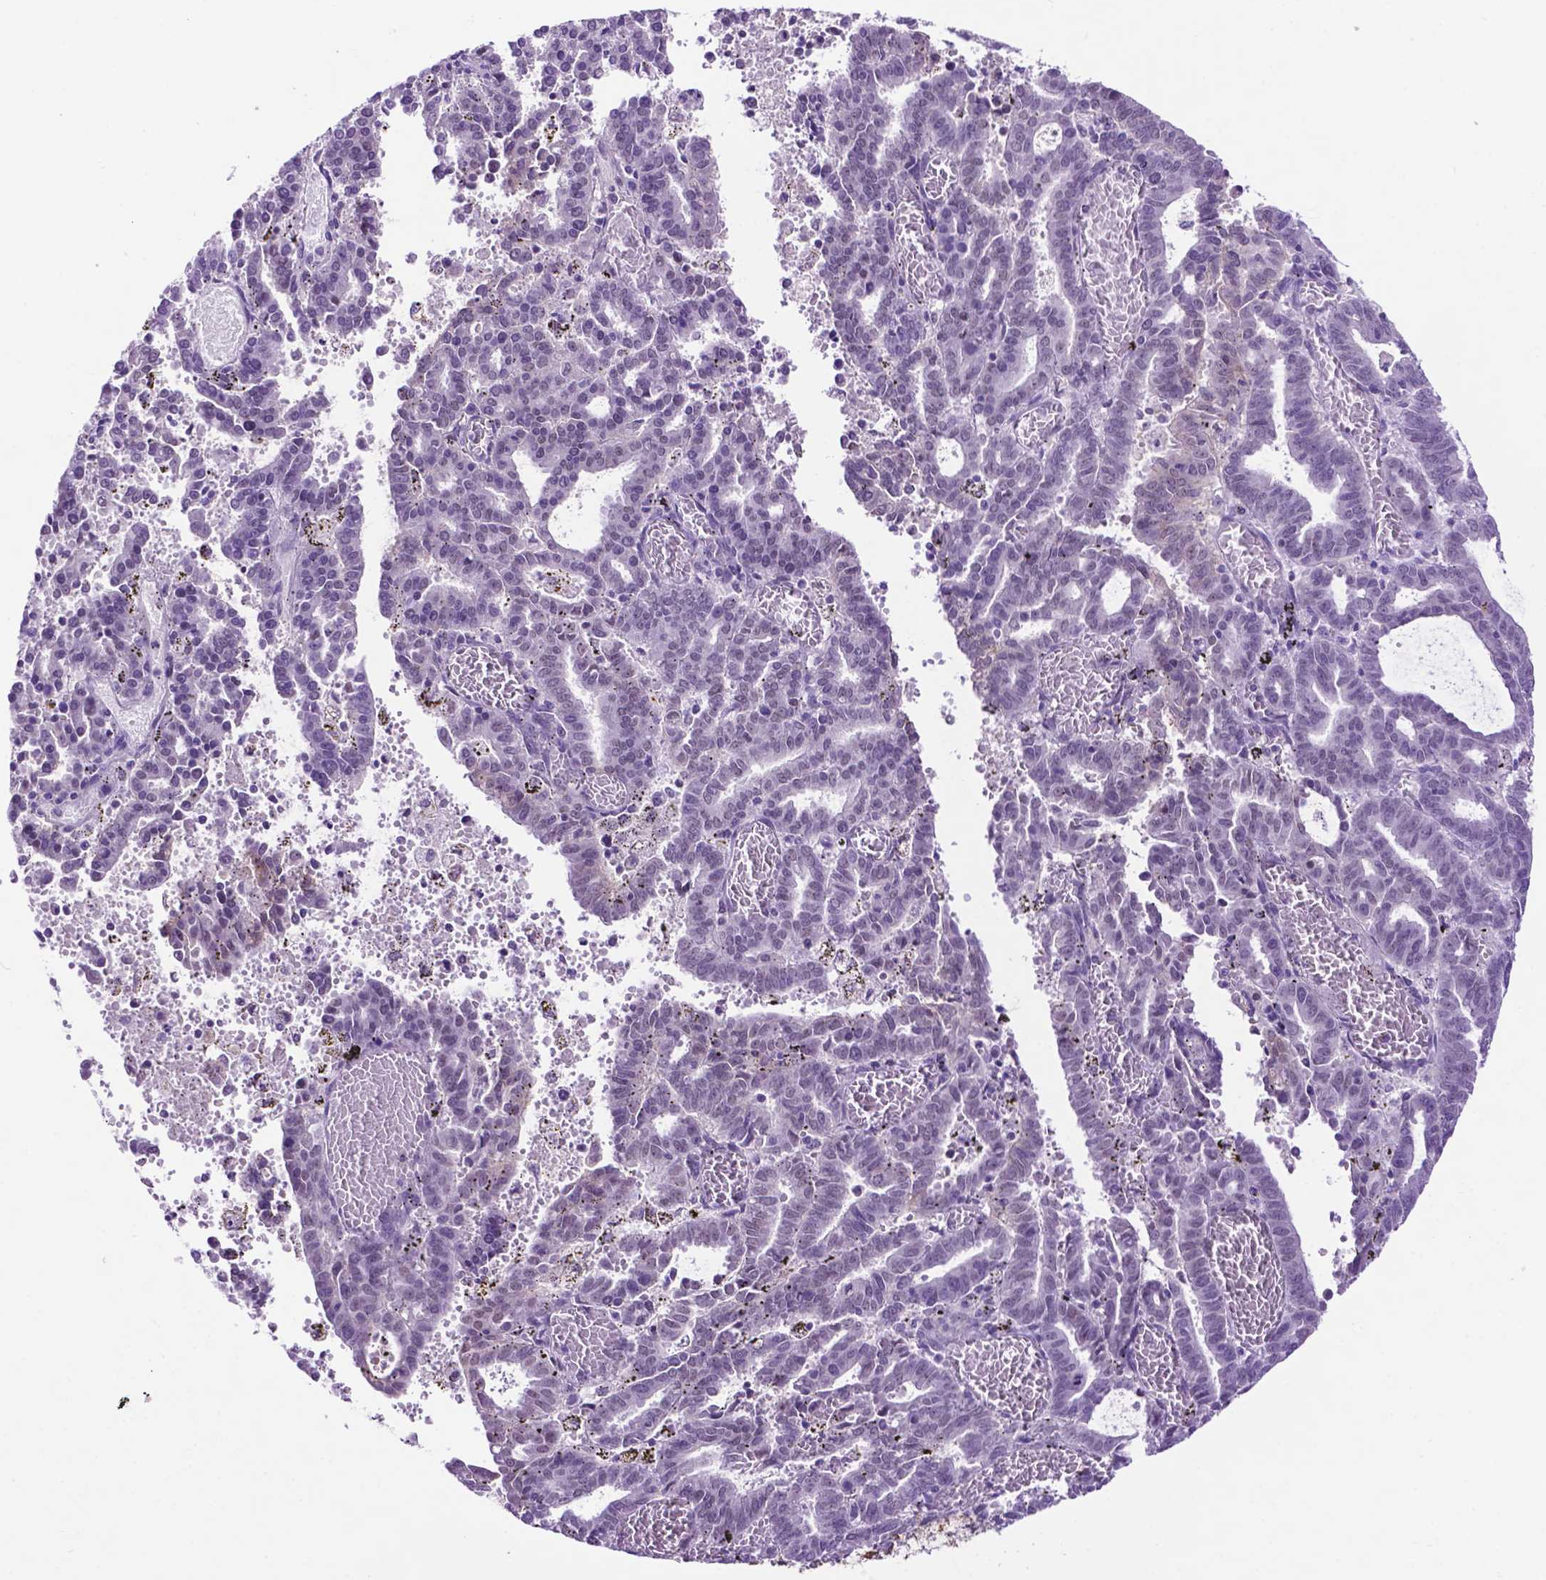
{"staining": {"intensity": "negative", "quantity": "none", "location": "none"}, "tissue": "endometrial cancer", "cell_type": "Tumor cells", "image_type": "cancer", "snomed": [{"axis": "morphology", "description": "Adenocarcinoma, NOS"}, {"axis": "topography", "description": "Uterus"}], "caption": "Immunohistochemical staining of endometrial adenocarcinoma shows no significant positivity in tumor cells.", "gene": "TACSTD2", "patient": {"sex": "female", "age": 83}}